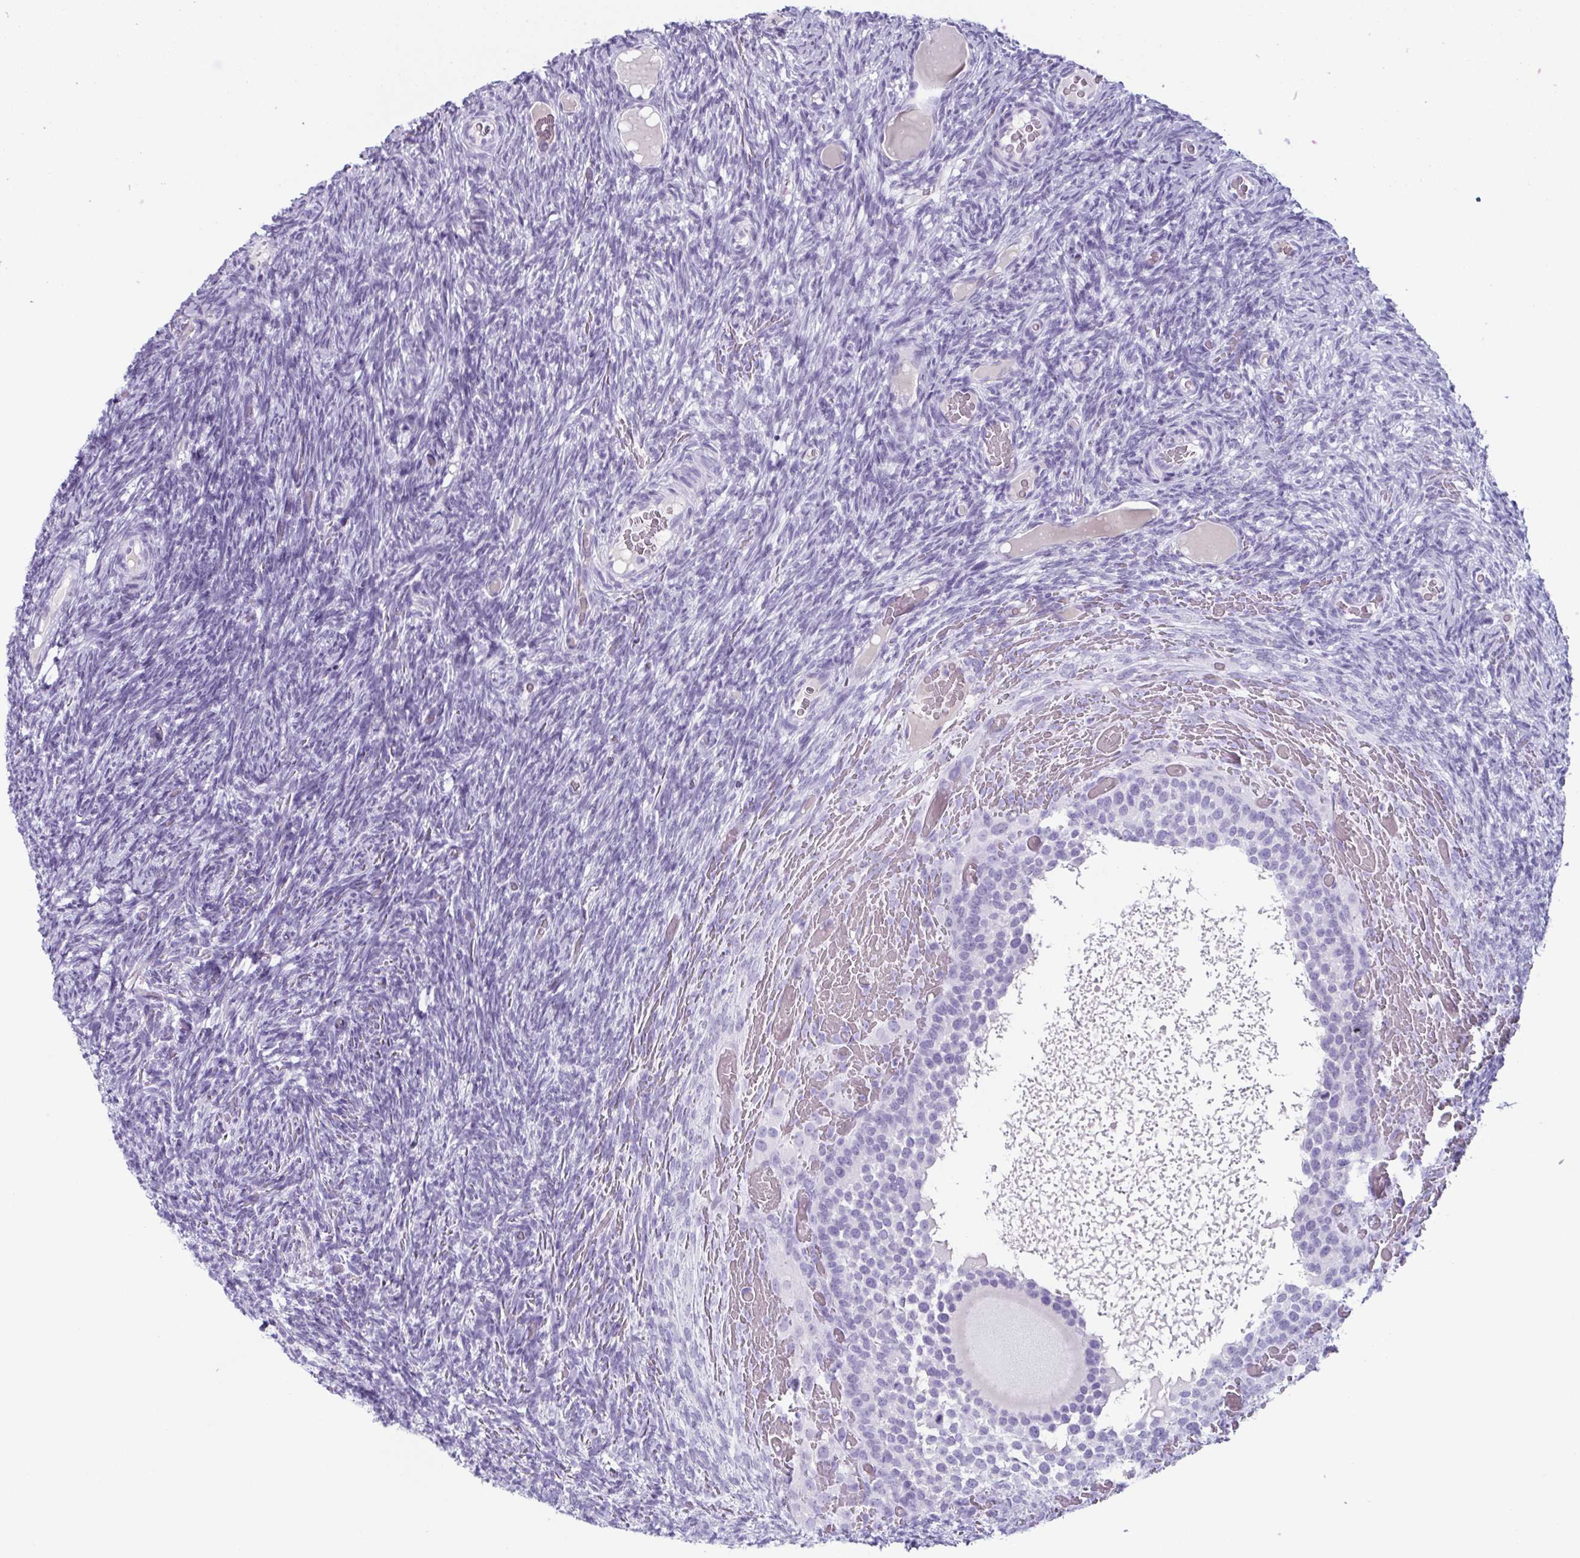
{"staining": {"intensity": "negative", "quantity": "none", "location": "none"}, "tissue": "ovary", "cell_type": "Follicle cells", "image_type": "normal", "snomed": [{"axis": "morphology", "description": "Normal tissue, NOS"}, {"axis": "topography", "description": "Ovary"}], "caption": "Immunohistochemistry of benign human ovary reveals no staining in follicle cells.", "gene": "ENKUR", "patient": {"sex": "female", "age": 34}}